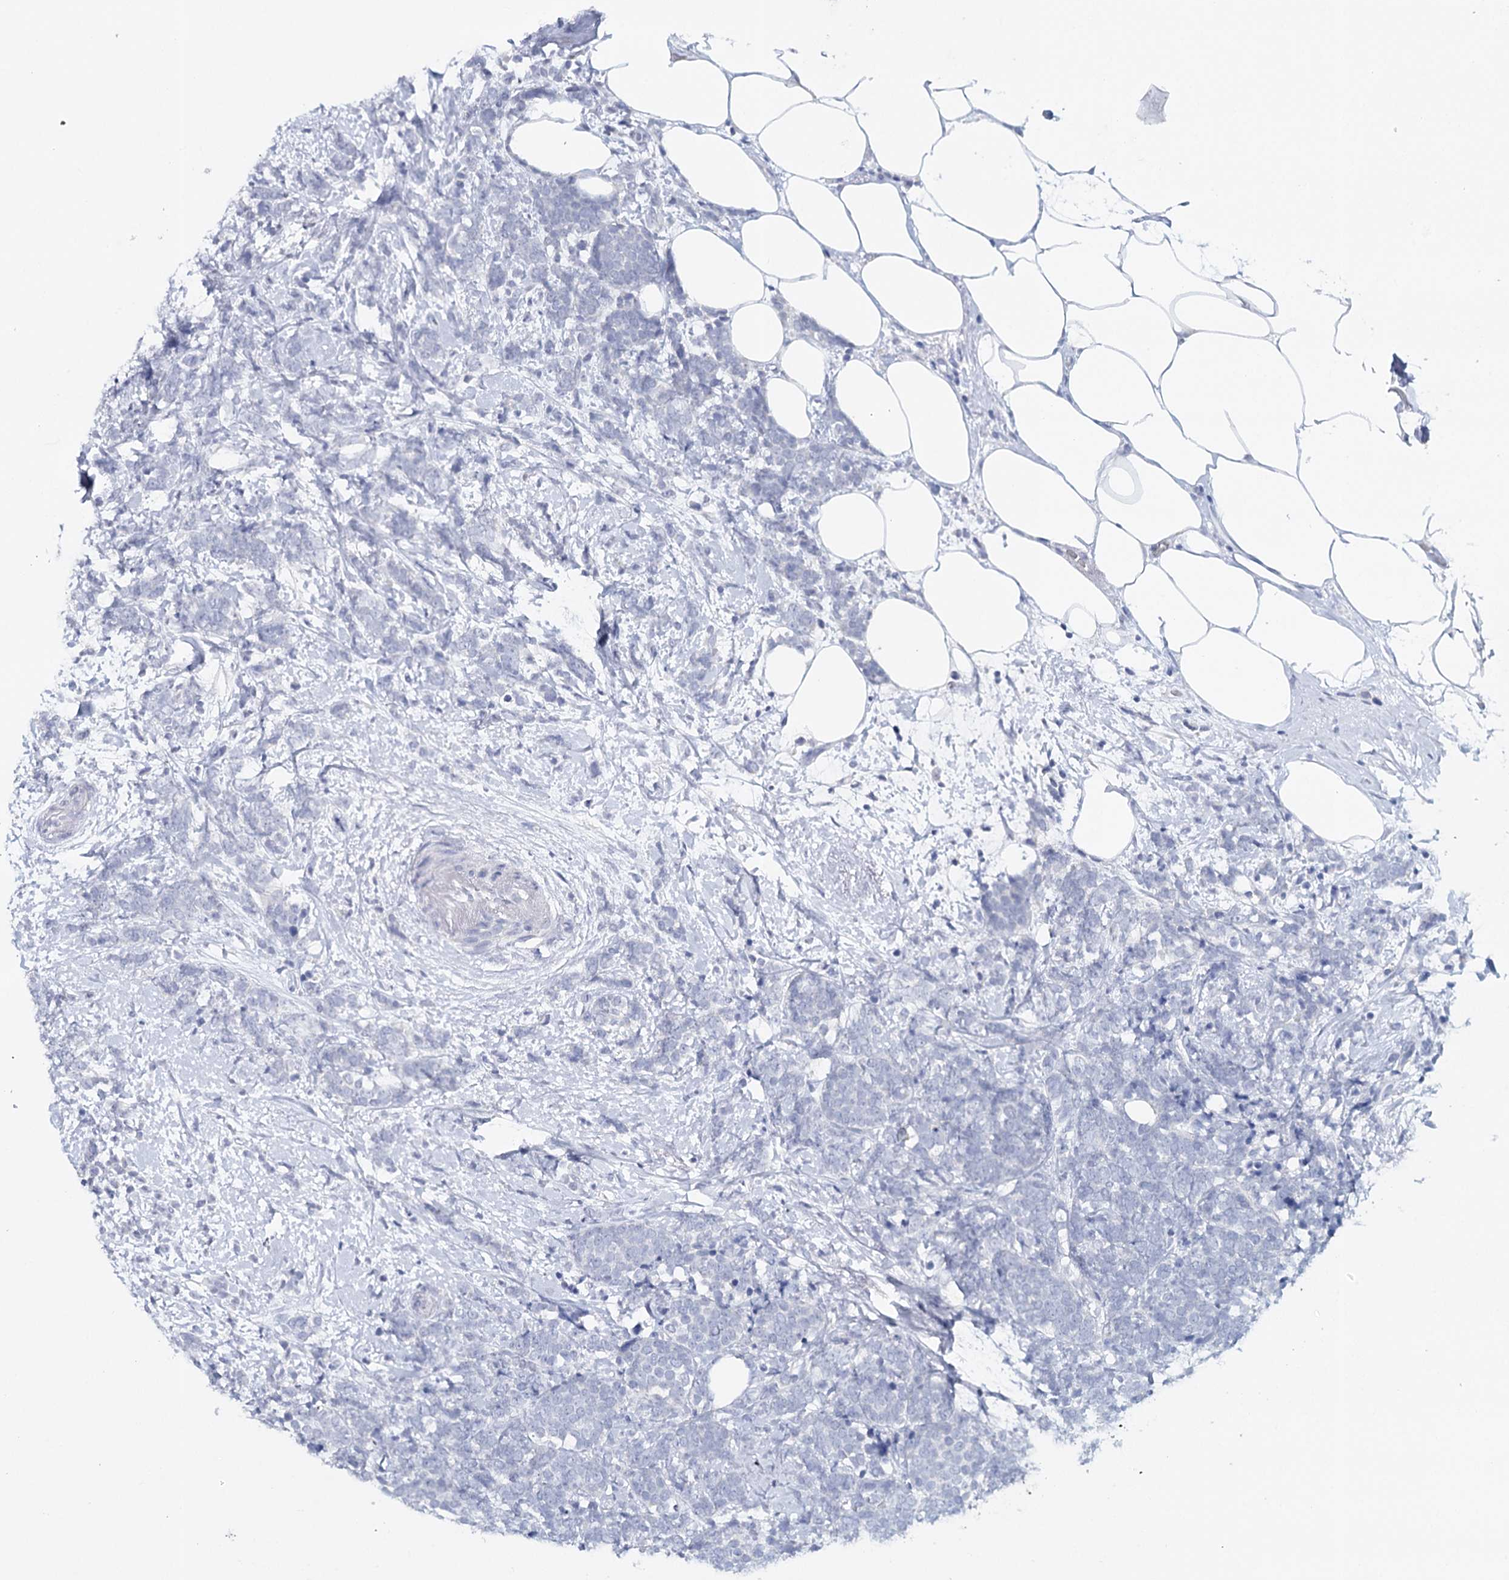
{"staining": {"intensity": "negative", "quantity": "none", "location": "none"}, "tissue": "breast cancer", "cell_type": "Tumor cells", "image_type": "cancer", "snomed": [{"axis": "morphology", "description": "Lobular carcinoma"}, {"axis": "topography", "description": "Breast"}], "caption": "Breast cancer (lobular carcinoma) stained for a protein using immunohistochemistry (IHC) displays no staining tumor cells.", "gene": "HSPA4L", "patient": {"sex": "female", "age": 58}}